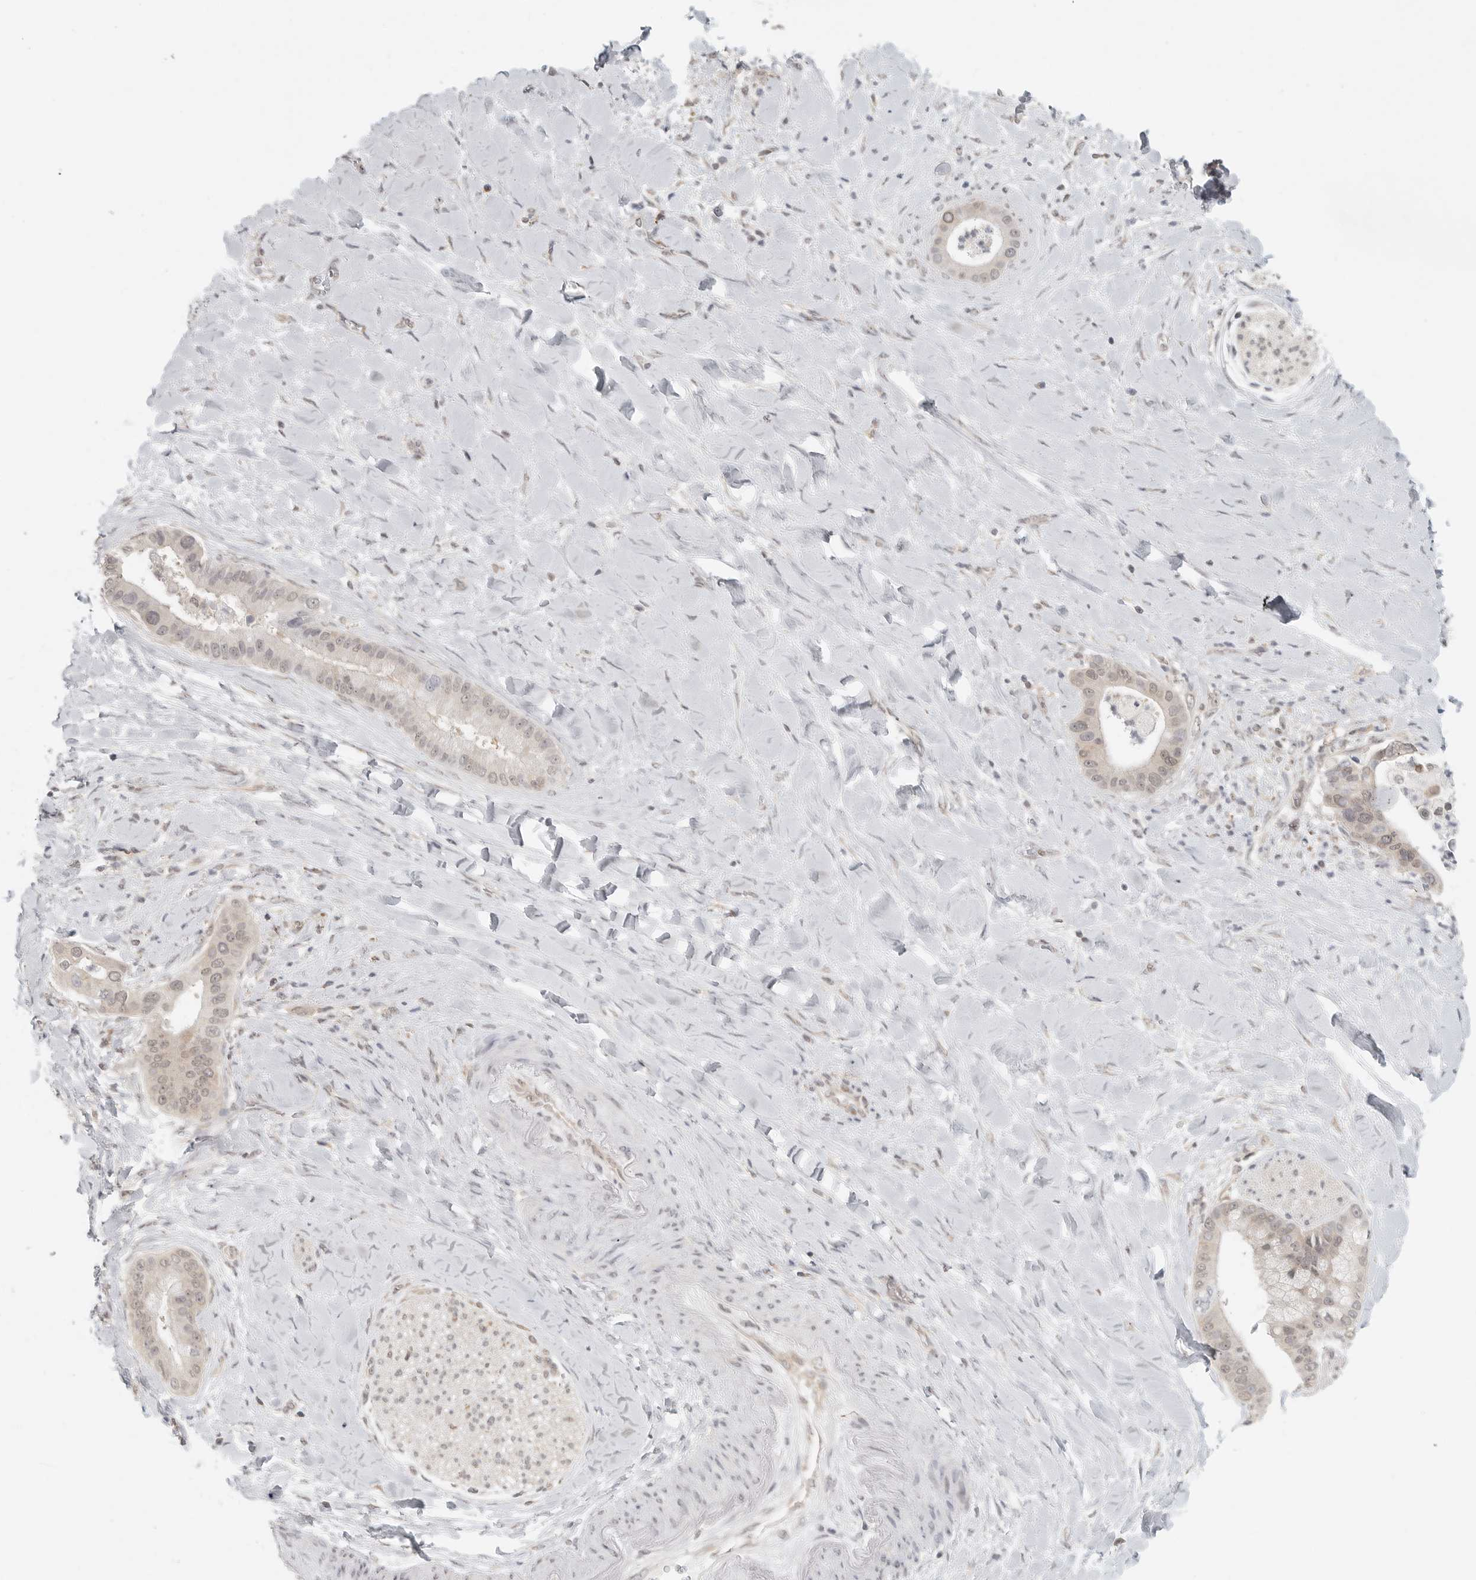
{"staining": {"intensity": "weak", "quantity": "25%-75%", "location": "nuclear"}, "tissue": "liver cancer", "cell_type": "Tumor cells", "image_type": "cancer", "snomed": [{"axis": "morphology", "description": "Cholangiocarcinoma"}, {"axis": "topography", "description": "Liver"}], "caption": "Immunohistochemical staining of liver cancer reveals low levels of weak nuclear protein expression in about 25%-75% of tumor cells.", "gene": "HDAC6", "patient": {"sex": "female", "age": 54}}